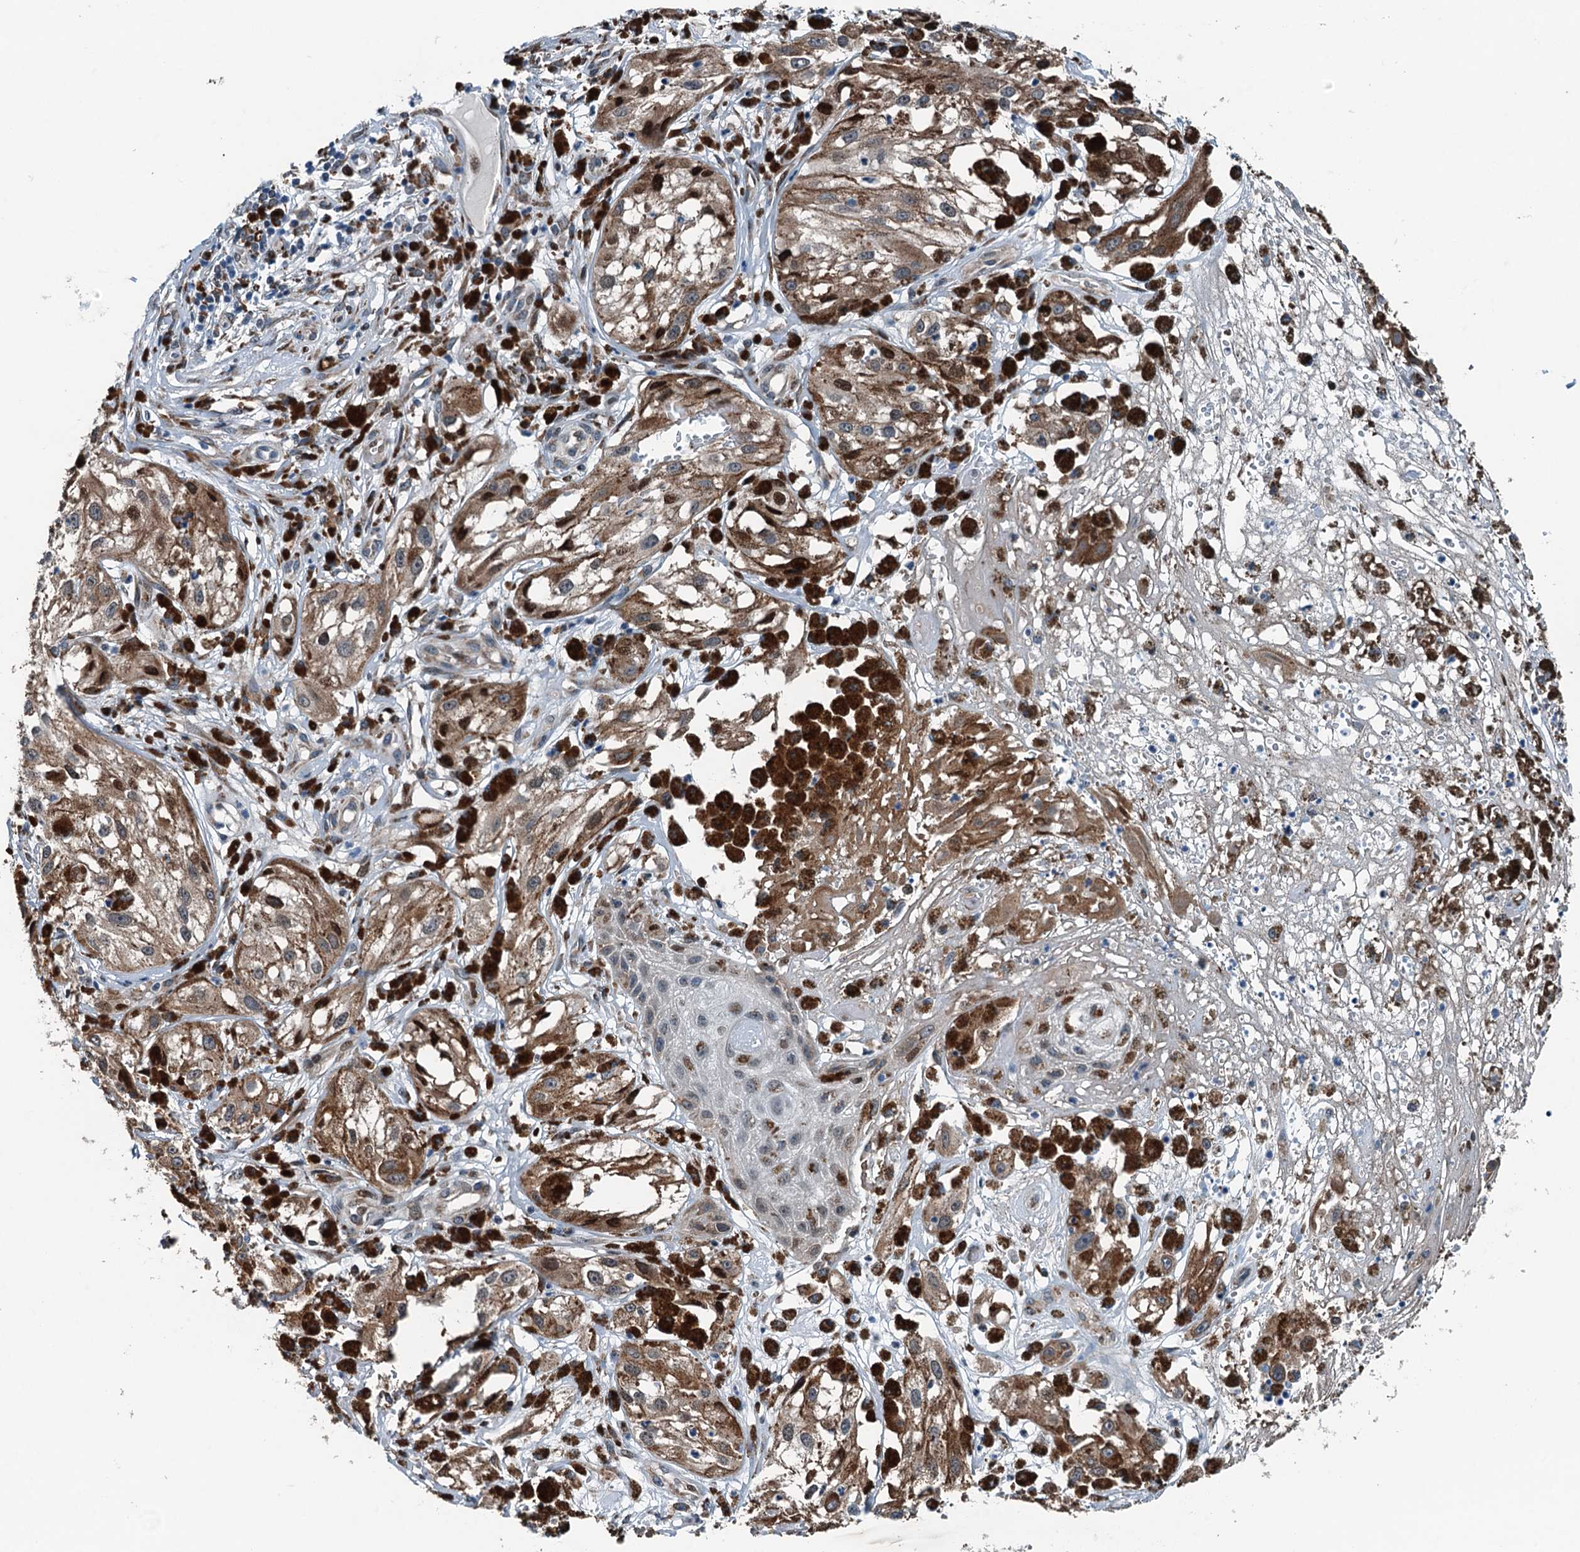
{"staining": {"intensity": "moderate", "quantity": "25%-75%", "location": "cytoplasmic/membranous,nuclear"}, "tissue": "melanoma", "cell_type": "Tumor cells", "image_type": "cancer", "snomed": [{"axis": "morphology", "description": "Malignant melanoma, NOS"}, {"axis": "topography", "description": "Skin"}], "caption": "Immunohistochemistry (IHC) (DAB (3,3'-diaminobenzidine)) staining of human melanoma shows moderate cytoplasmic/membranous and nuclear protein positivity in approximately 25%-75% of tumor cells.", "gene": "TAMALIN", "patient": {"sex": "male", "age": 88}}